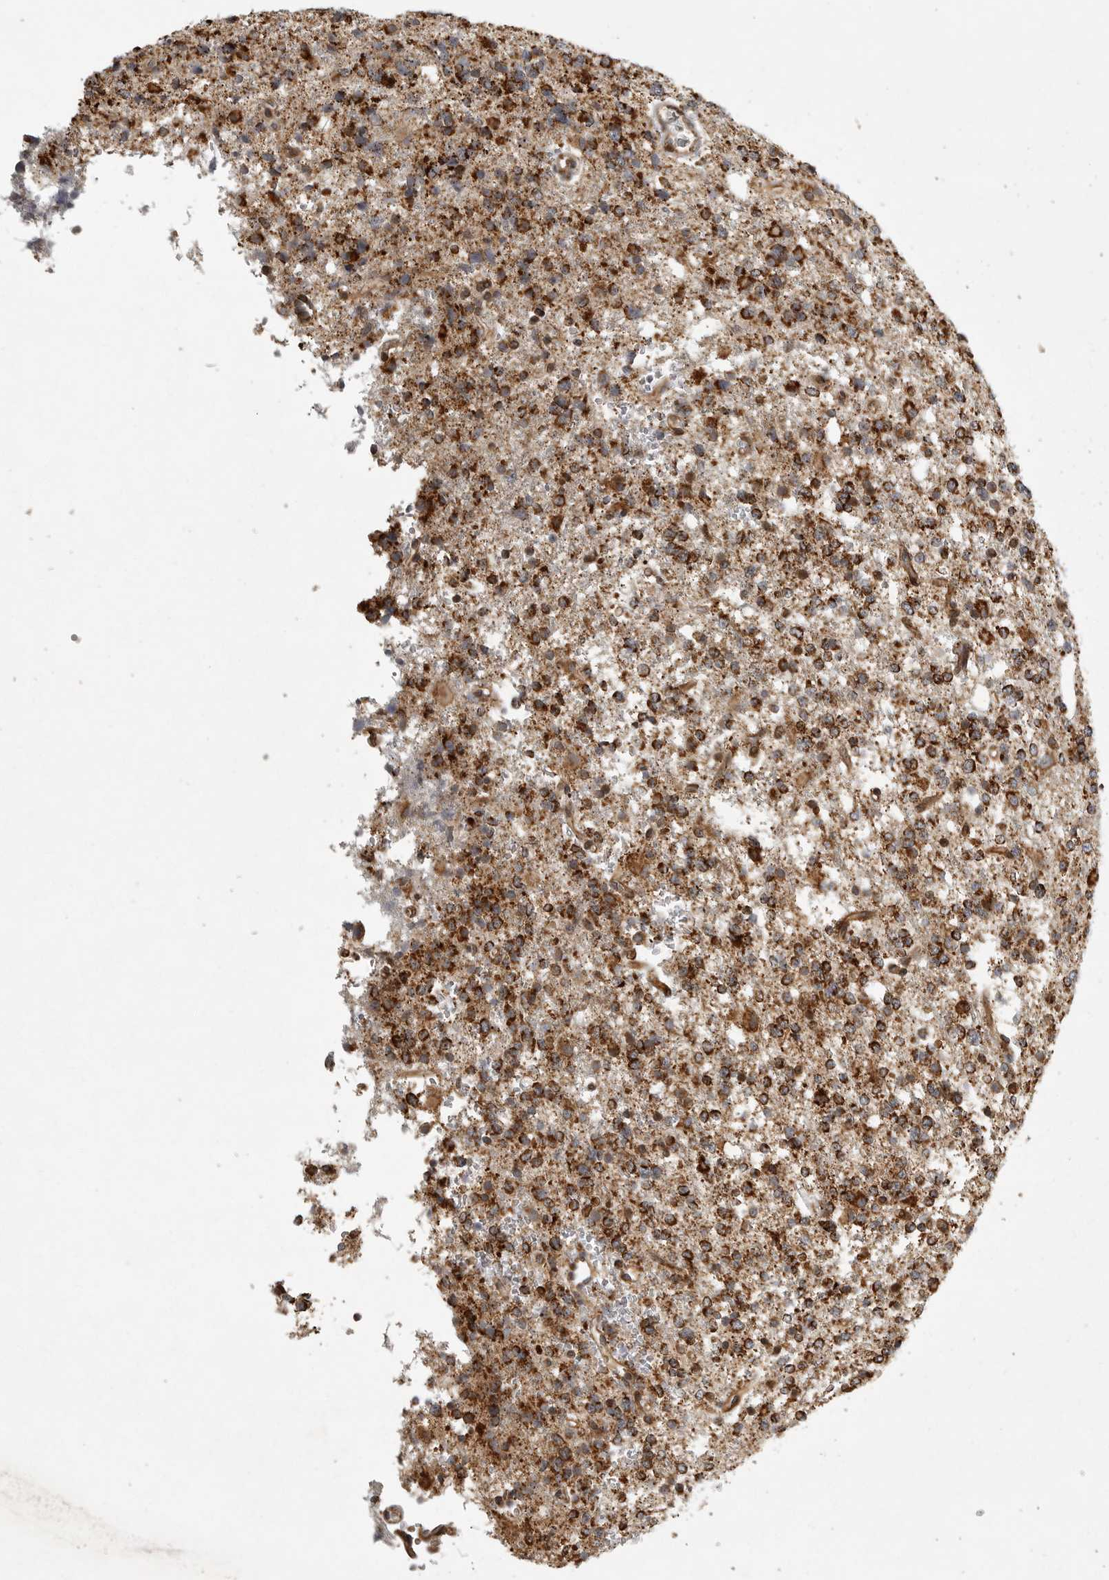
{"staining": {"intensity": "strong", "quantity": ">75%", "location": "cytoplasmic/membranous"}, "tissue": "glioma", "cell_type": "Tumor cells", "image_type": "cancer", "snomed": [{"axis": "morphology", "description": "Glioma, malignant, High grade"}, {"axis": "topography", "description": "Brain"}], "caption": "Protein expression analysis of malignant glioma (high-grade) demonstrates strong cytoplasmic/membranous staining in approximately >75% of tumor cells.", "gene": "NARS2", "patient": {"sex": "female", "age": 62}}